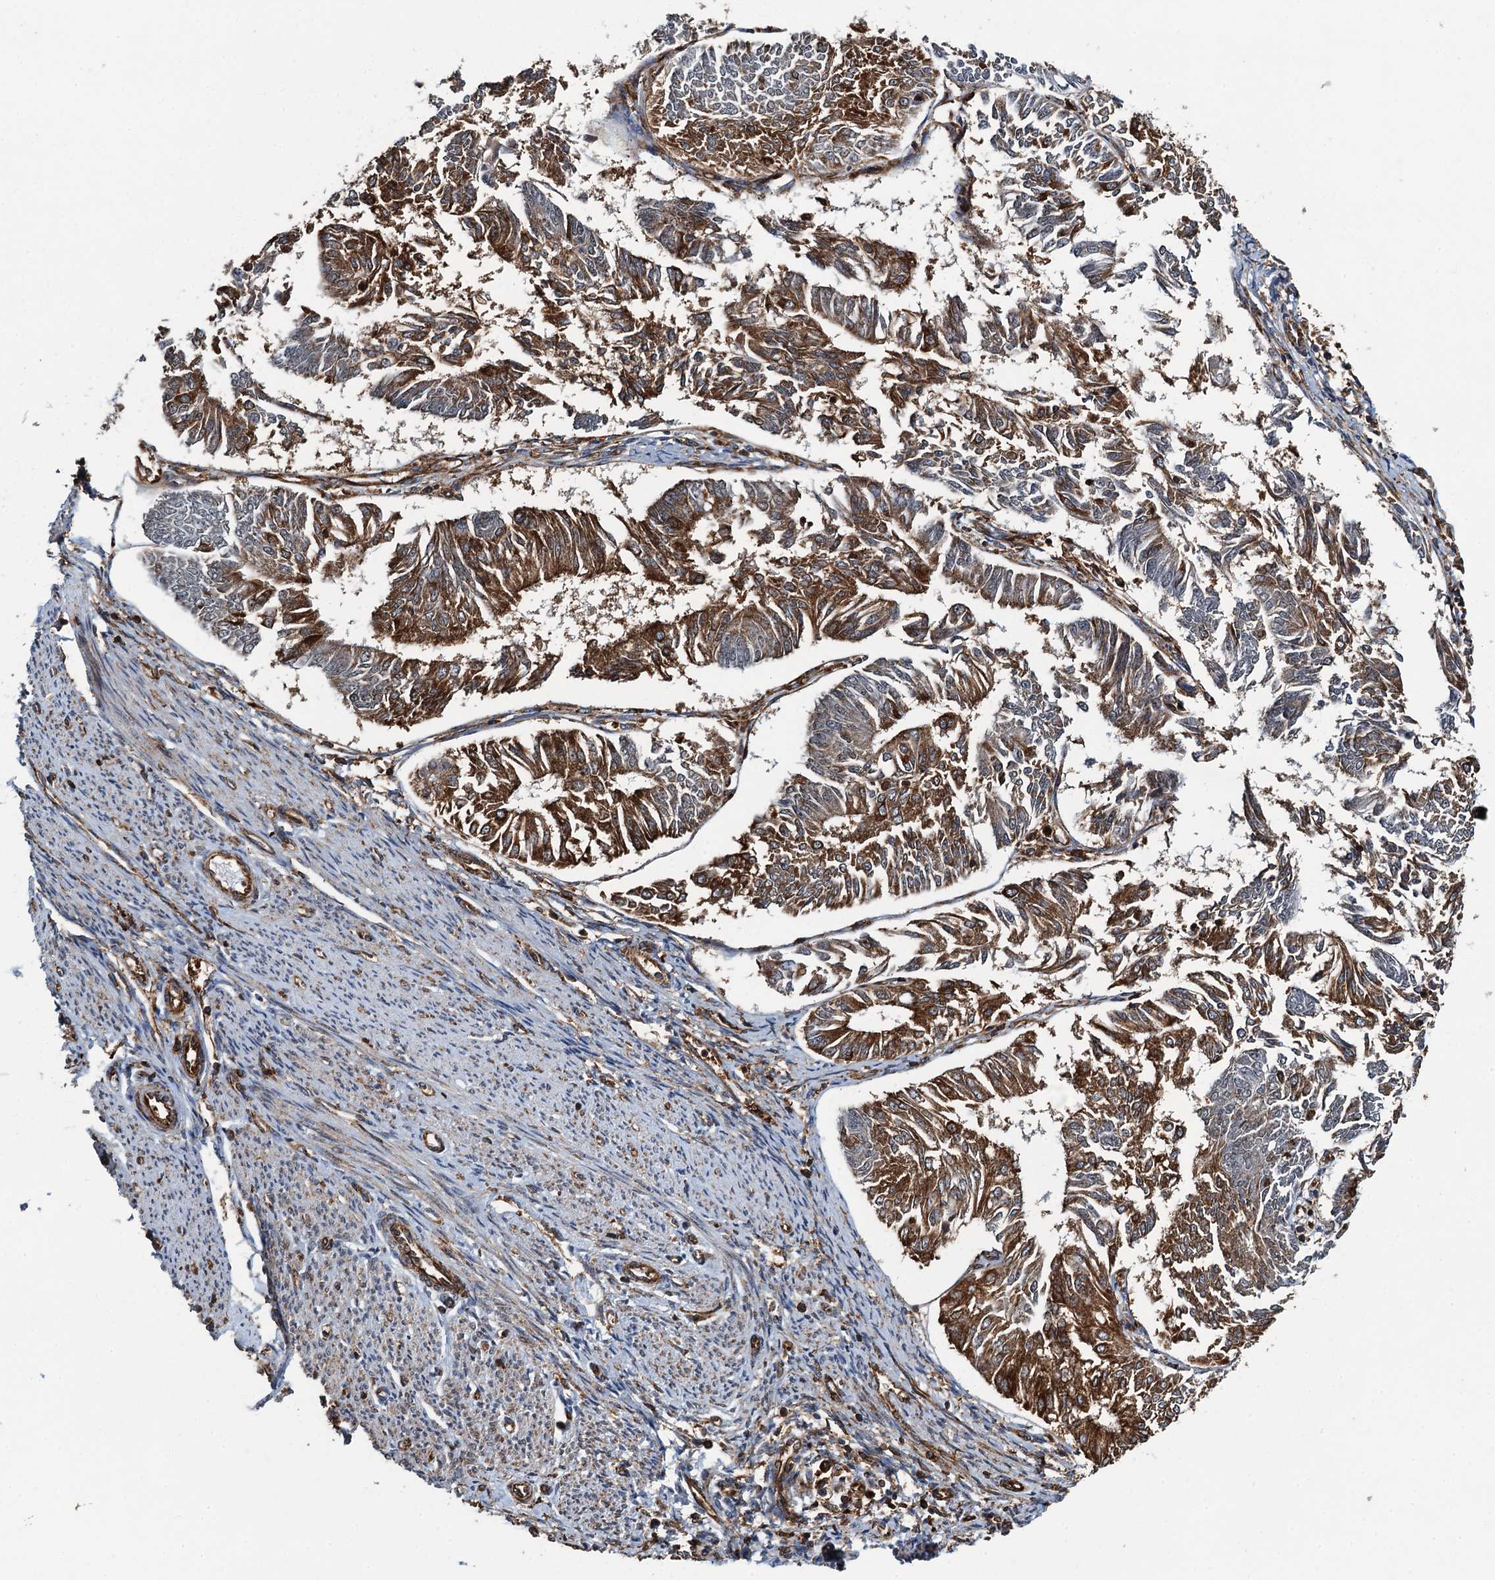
{"staining": {"intensity": "moderate", "quantity": ">75%", "location": "cytoplasmic/membranous"}, "tissue": "endometrial cancer", "cell_type": "Tumor cells", "image_type": "cancer", "snomed": [{"axis": "morphology", "description": "Adenocarcinoma, NOS"}, {"axis": "topography", "description": "Endometrium"}], "caption": "Human endometrial cancer (adenocarcinoma) stained with a brown dye displays moderate cytoplasmic/membranous positive positivity in about >75% of tumor cells.", "gene": "WHAMM", "patient": {"sex": "female", "age": 58}}